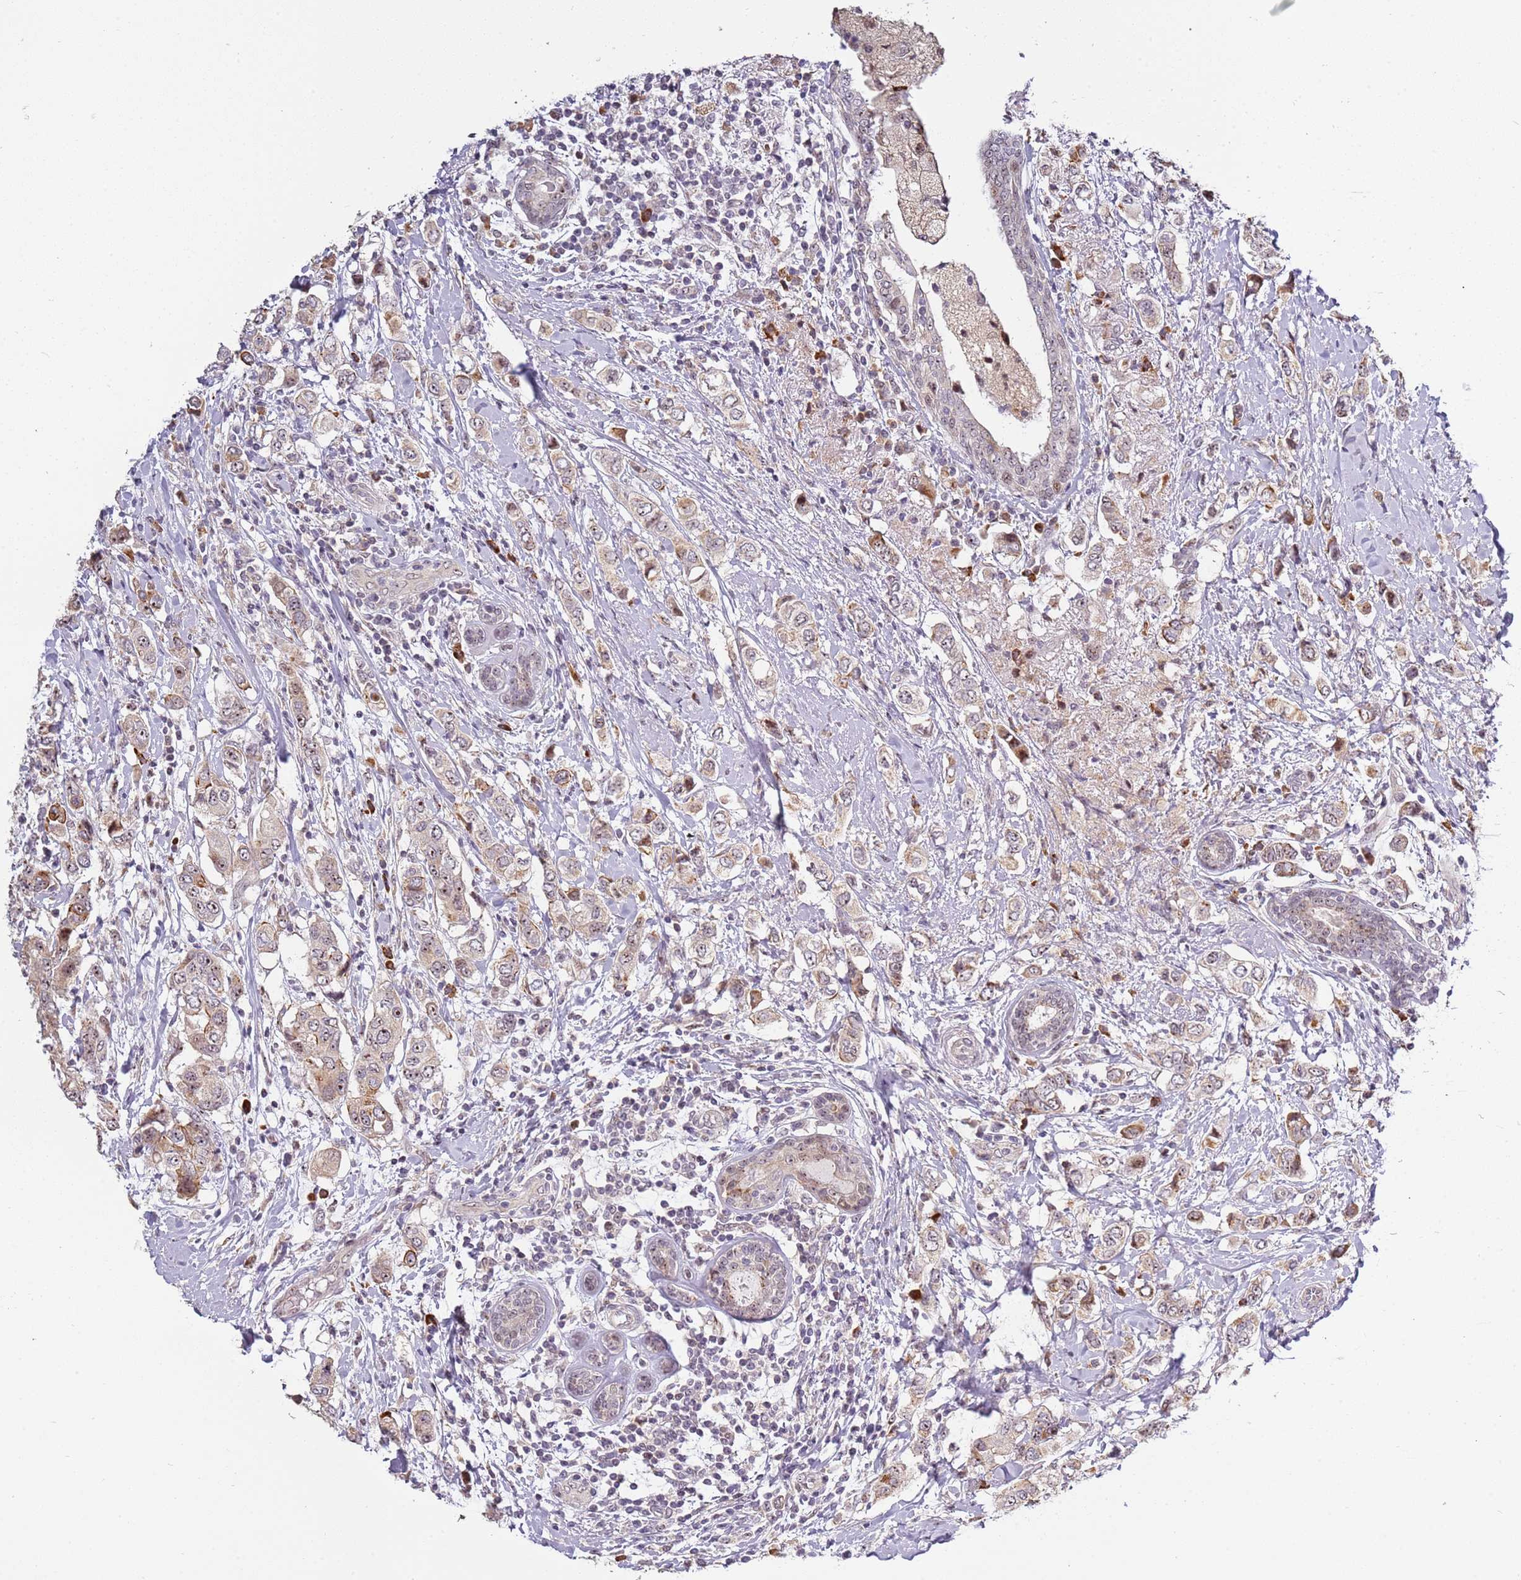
{"staining": {"intensity": "moderate", "quantity": "25%-75%", "location": "cytoplasmic/membranous,nuclear"}, "tissue": "breast cancer", "cell_type": "Tumor cells", "image_type": "cancer", "snomed": [{"axis": "morphology", "description": "Lobular carcinoma"}, {"axis": "topography", "description": "Breast"}], "caption": "This is an image of immunohistochemistry staining of breast cancer, which shows moderate expression in the cytoplasmic/membranous and nuclear of tumor cells.", "gene": "UCMA", "patient": {"sex": "female", "age": 51}}